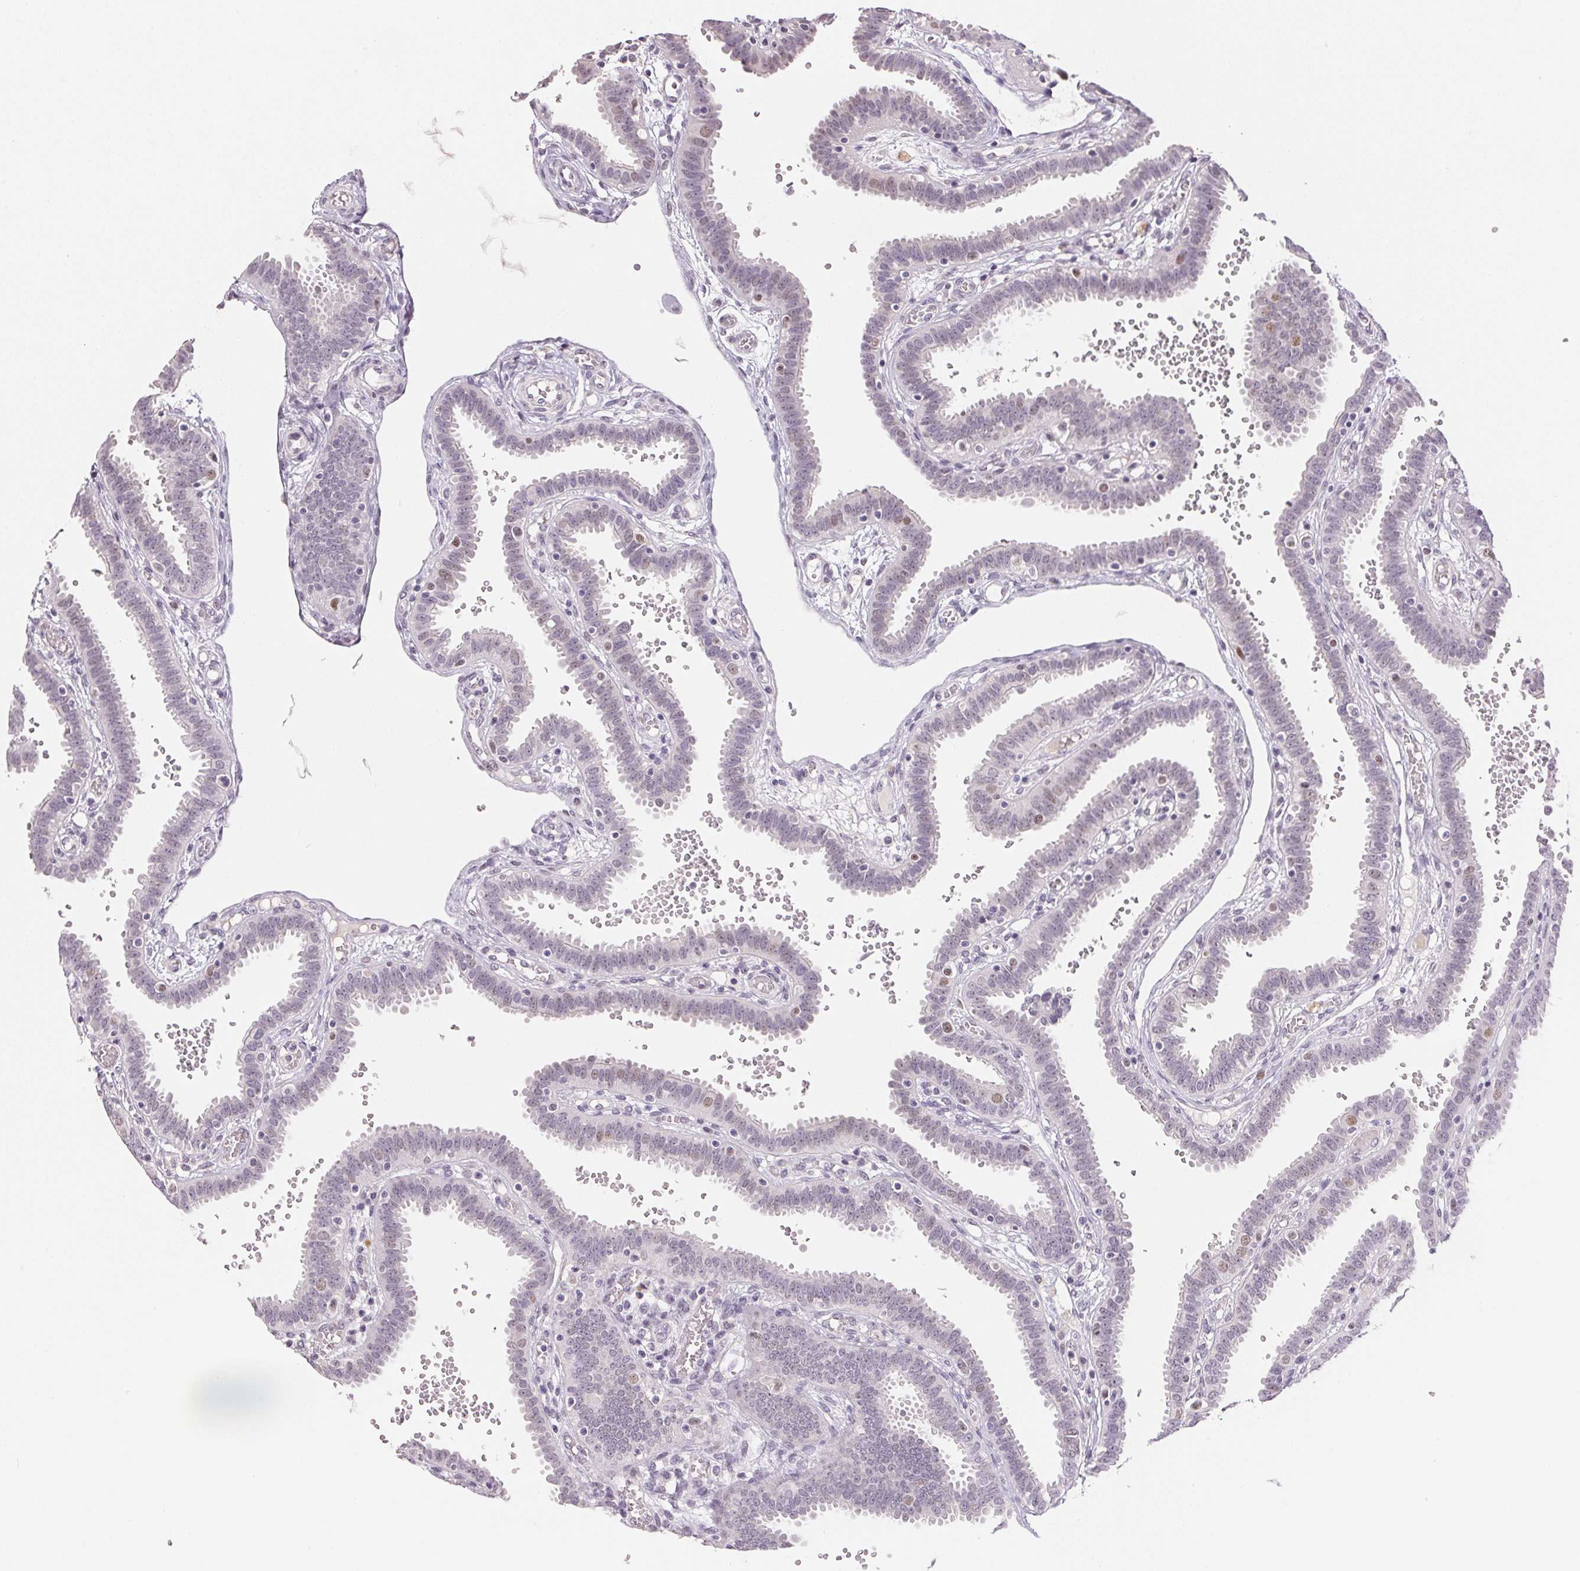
{"staining": {"intensity": "negative", "quantity": "none", "location": "none"}, "tissue": "fallopian tube", "cell_type": "Glandular cells", "image_type": "normal", "snomed": [{"axis": "morphology", "description": "Normal tissue, NOS"}, {"axis": "topography", "description": "Fallopian tube"}], "caption": "The micrograph displays no significant expression in glandular cells of fallopian tube.", "gene": "POLR3G", "patient": {"sex": "female", "age": 37}}